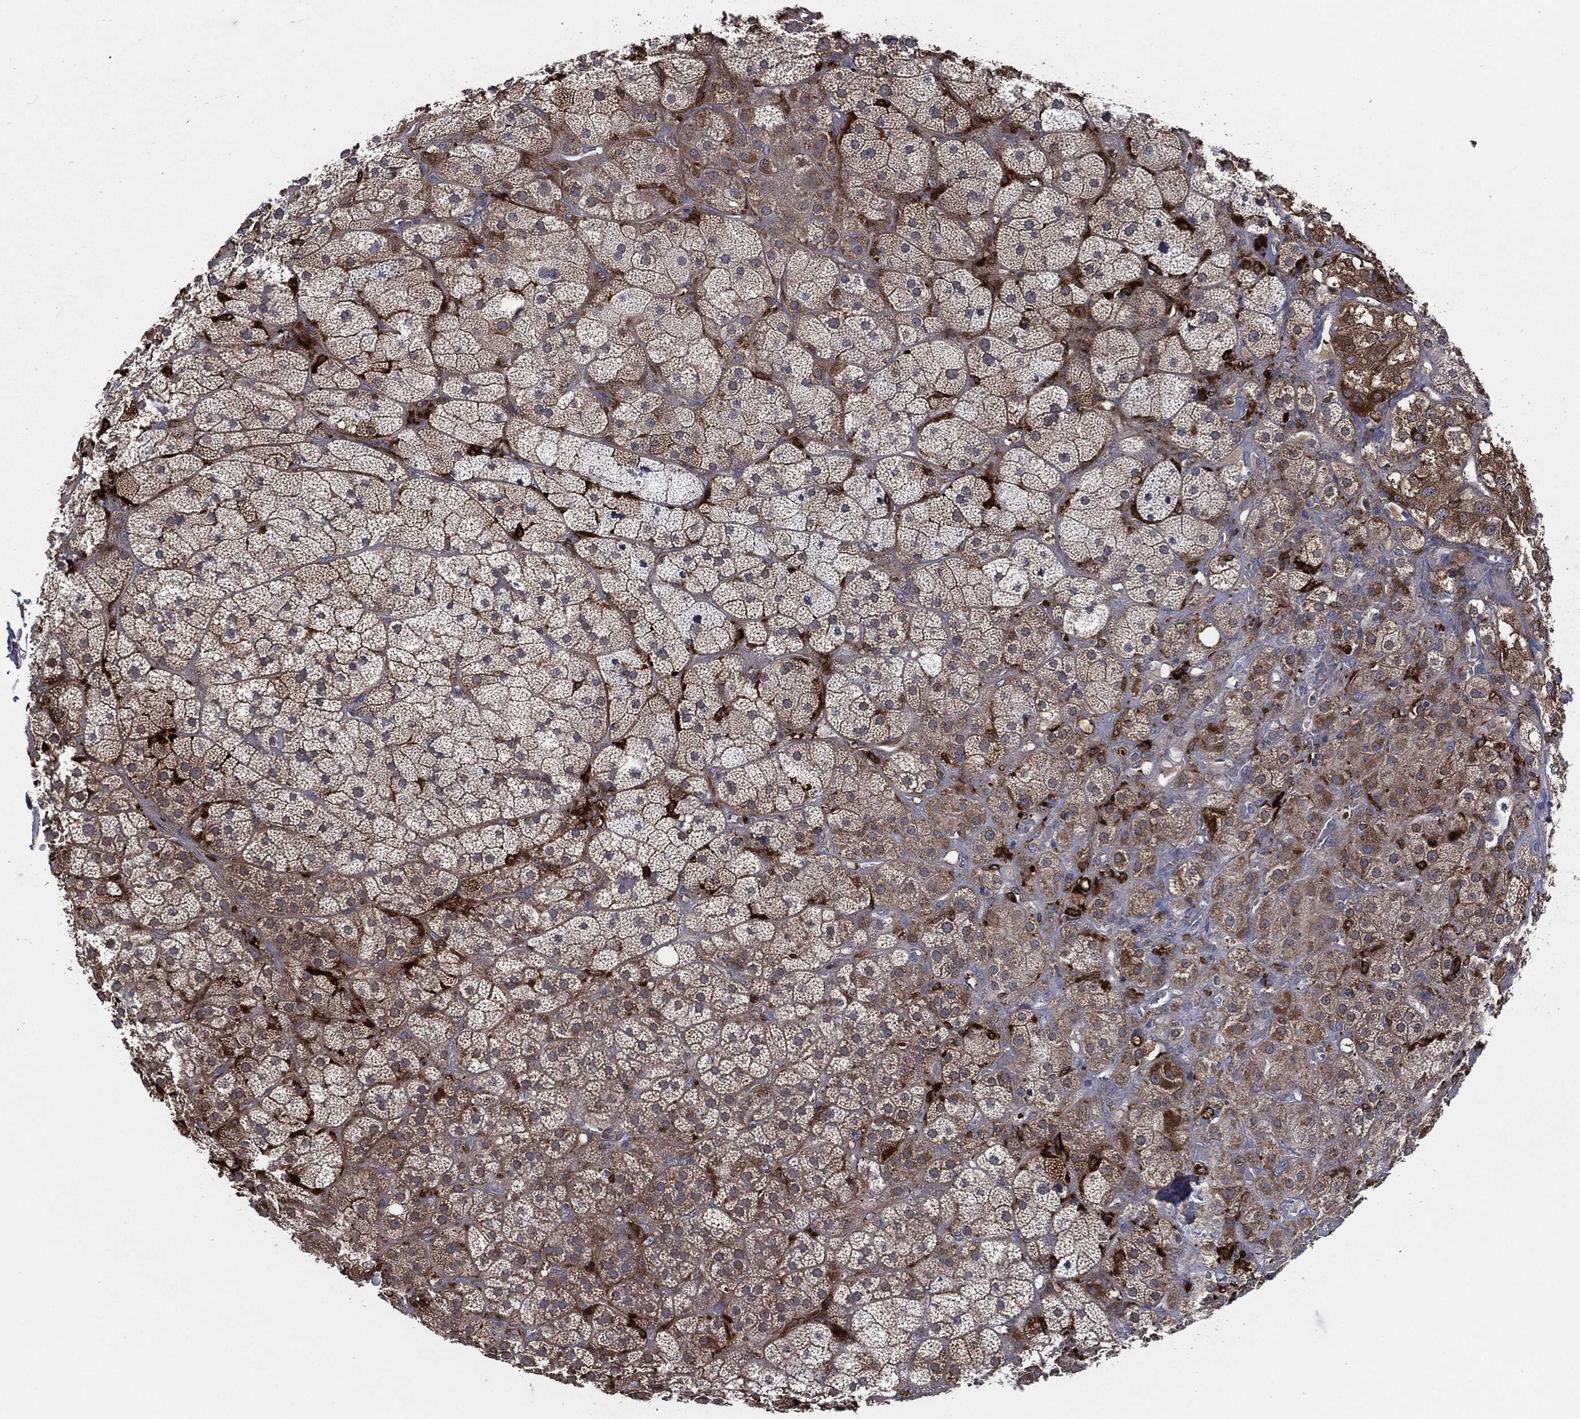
{"staining": {"intensity": "moderate", "quantity": ">75%", "location": "cytoplasmic/membranous"}, "tissue": "adrenal gland", "cell_type": "Glandular cells", "image_type": "normal", "snomed": [{"axis": "morphology", "description": "Normal tissue, NOS"}, {"axis": "topography", "description": "Adrenal gland"}], "caption": "Immunohistochemical staining of benign human adrenal gland reveals medium levels of moderate cytoplasmic/membranous expression in approximately >75% of glandular cells. (IHC, brightfield microscopy, high magnification).", "gene": "TMEM11", "patient": {"sex": "male", "age": 57}}